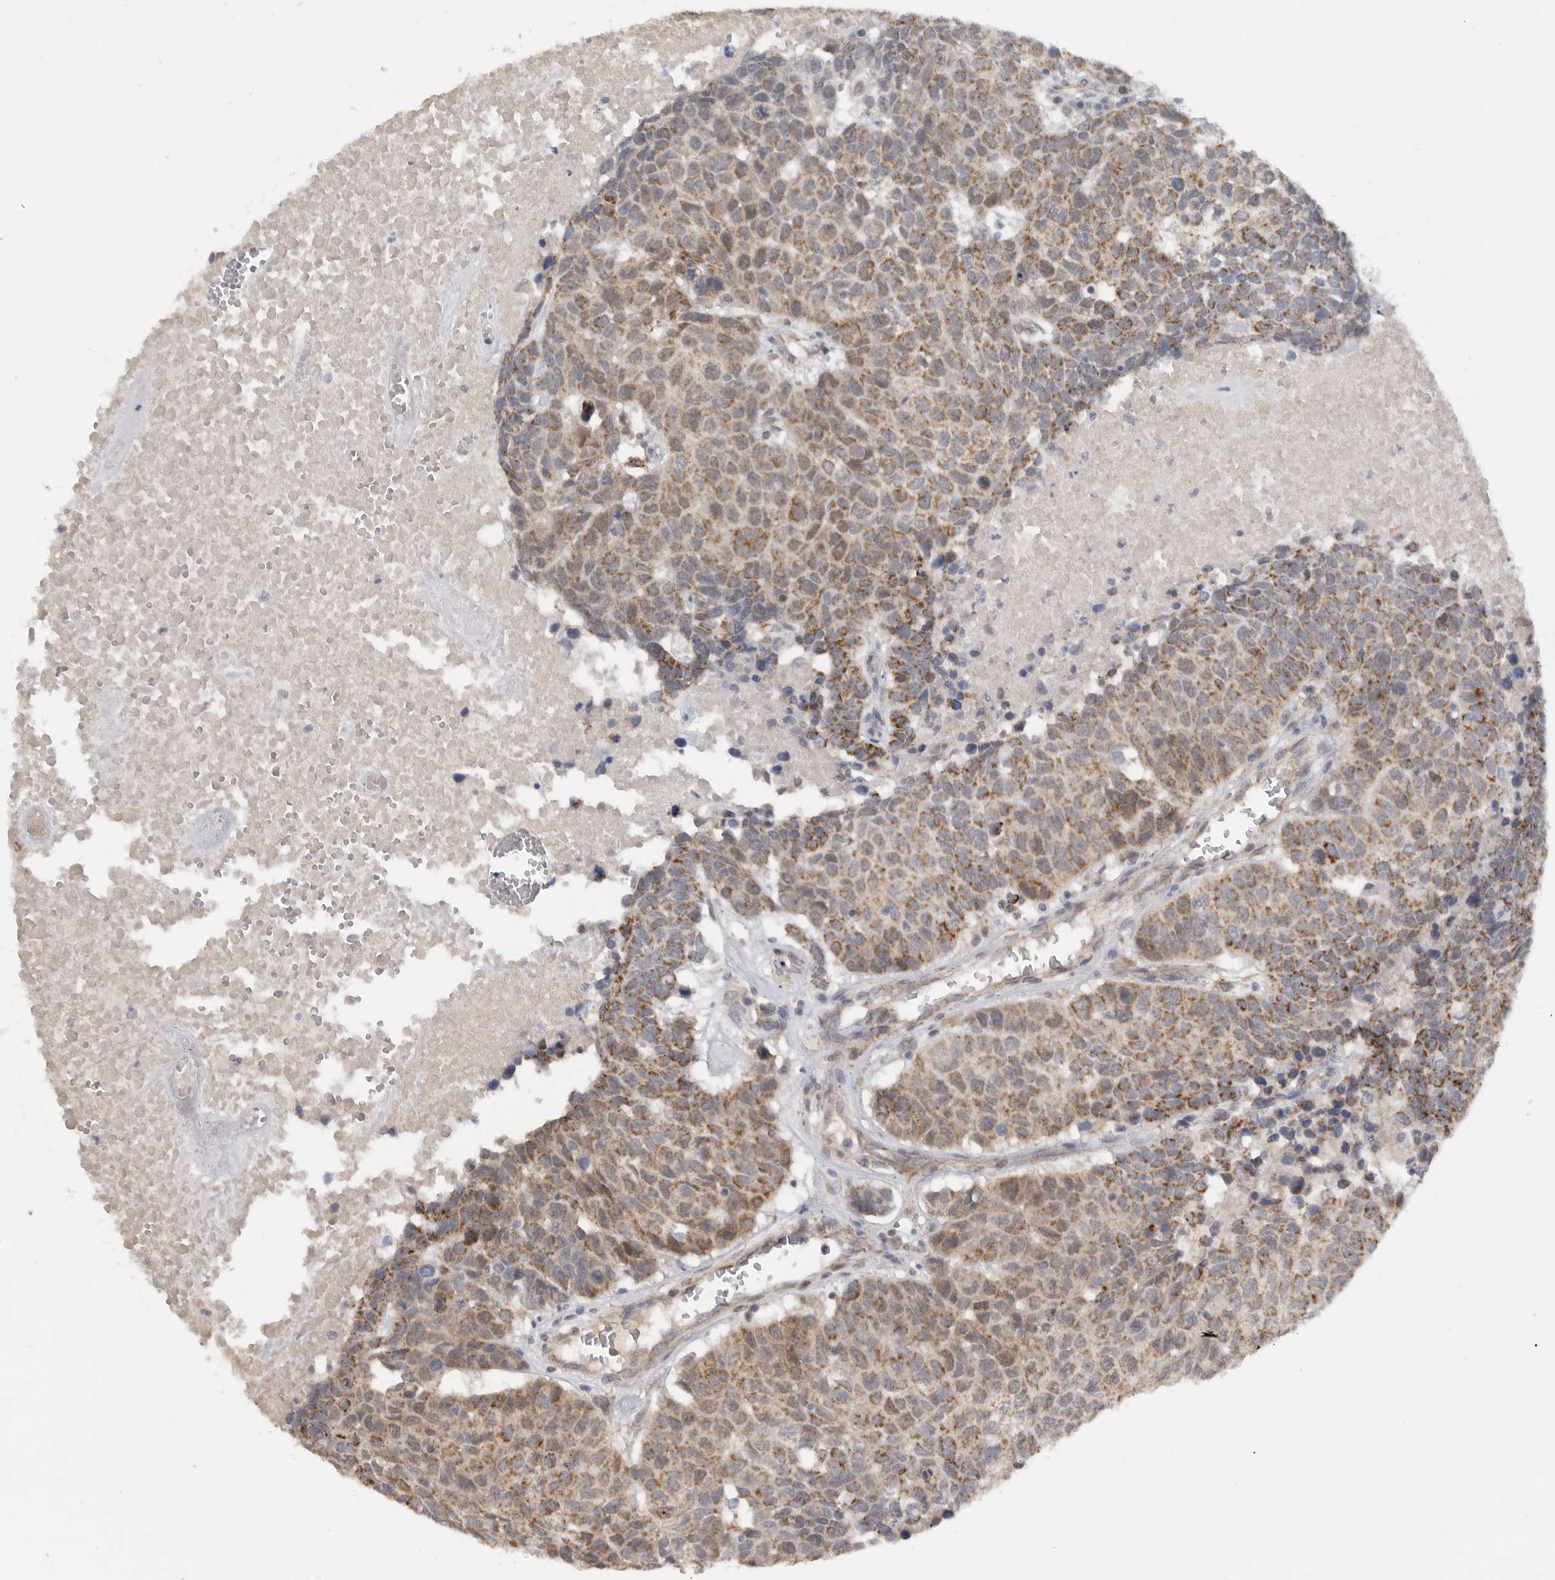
{"staining": {"intensity": "moderate", "quantity": ">75%", "location": "cytoplasmic/membranous"}, "tissue": "head and neck cancer", "cell_type": "Tumor cells", "image_type": "cancer", "snomed": [{"axis": "morphology", "description": "Squamous cell carcinoma, NOS"}, {"axis": "topography", "description": "Head-Neck"}], "caption": "Immunohistochemical staining of head and neck squamous cell carcinoma shows medium levels of moderate cytoplasmic/membranous expression in about >75% of tumor cells.", "gene": "DYRK2", "patient": {"sex": "male", "age": 66}}